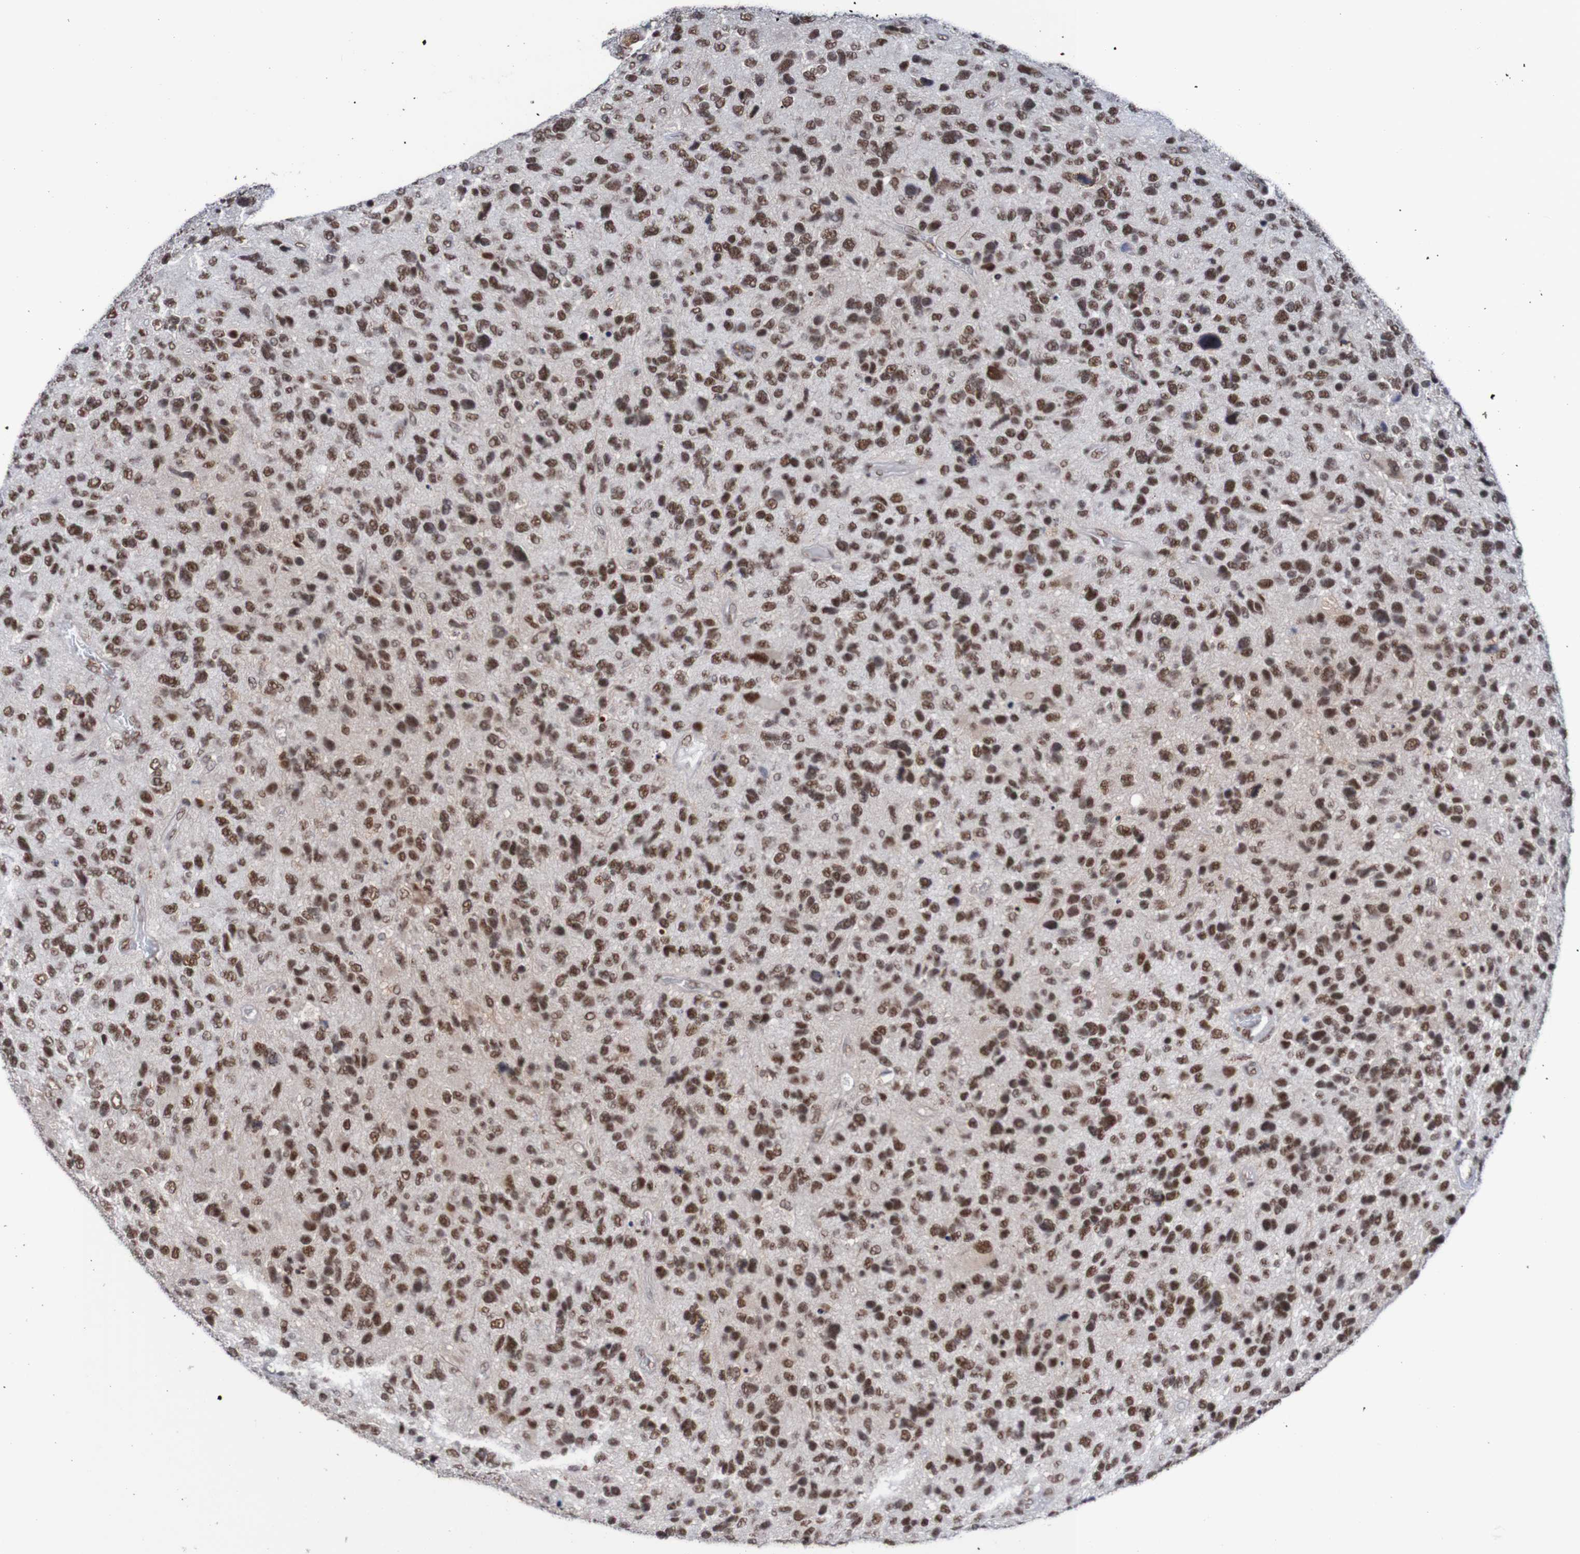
{"staining": {"intensity": "moderate", "quantity": ">75%", "location": "nuclear"}, "tissue": "glioma", "cell_type": "Tumor cells", "image_type": "cancer", "snomed": [{"axis": "morphology", "description": "Glioma, malignant, High grade"}, {"axis": "topography", "description": "Brain"}], "caption": "Human glioma stained with a protein marker displays moderate staining in tumor cells.", "gene": "CDC5L", "patient": {"sex": "female", "age": 58}}